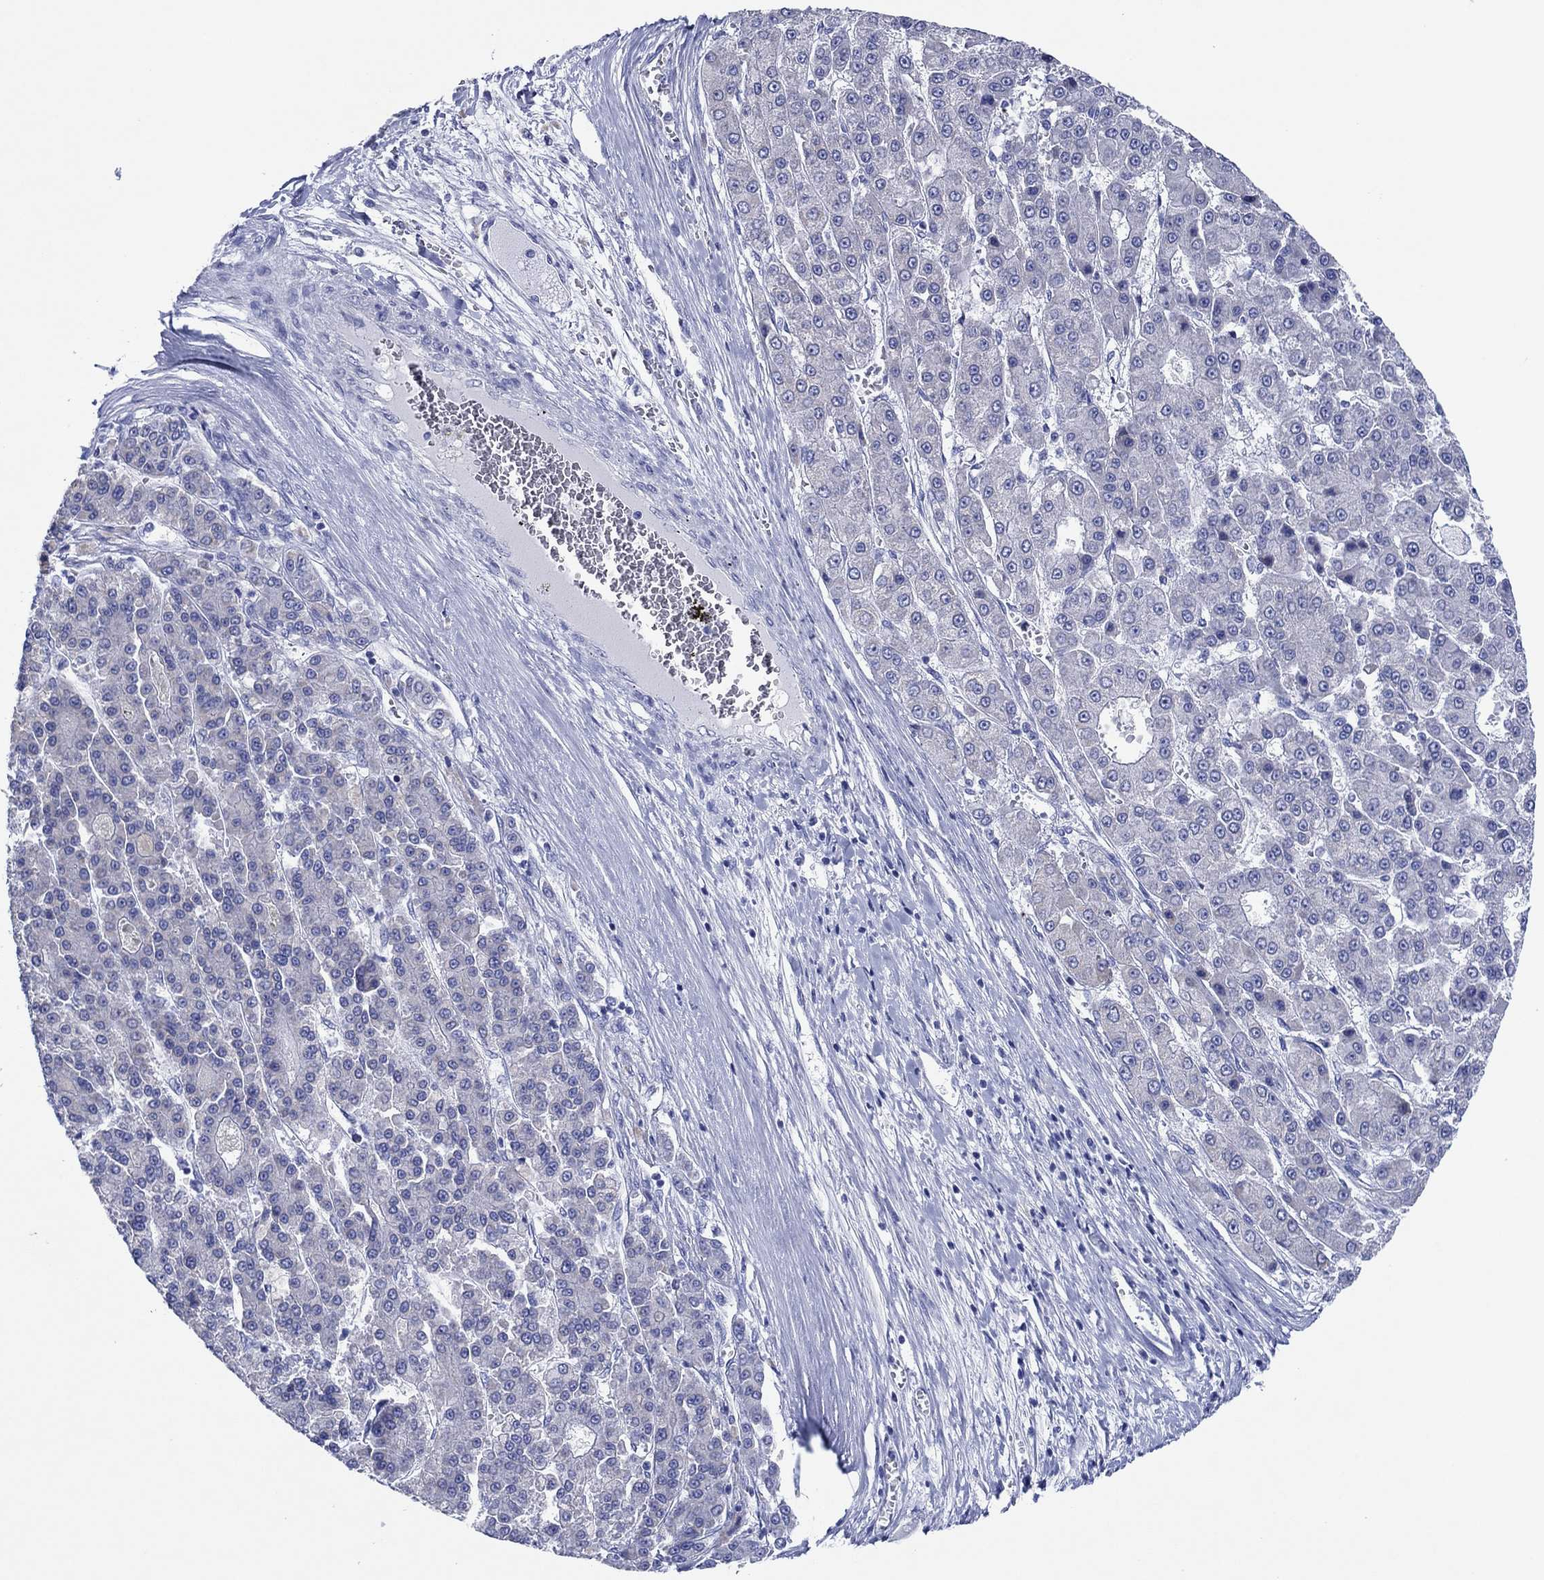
{"staining": {"intensity": "negative", "quantity": "none", "location": "none"}, "tissue": "liver cancer", "cell_type": "Tumor cells", "image_type": "cancer", "snomed": [{"axis": "morphology", "description": "Carcinoma, Hepatocellular, NOS"}, {"axis": "topography", "description": "Liver"}], "caption": "Tumor cells show no significant protein staining in hepatocellular carcinoma (liver).", "gene": "HCRT", "patient": {"sex": "male", "age": 70}}